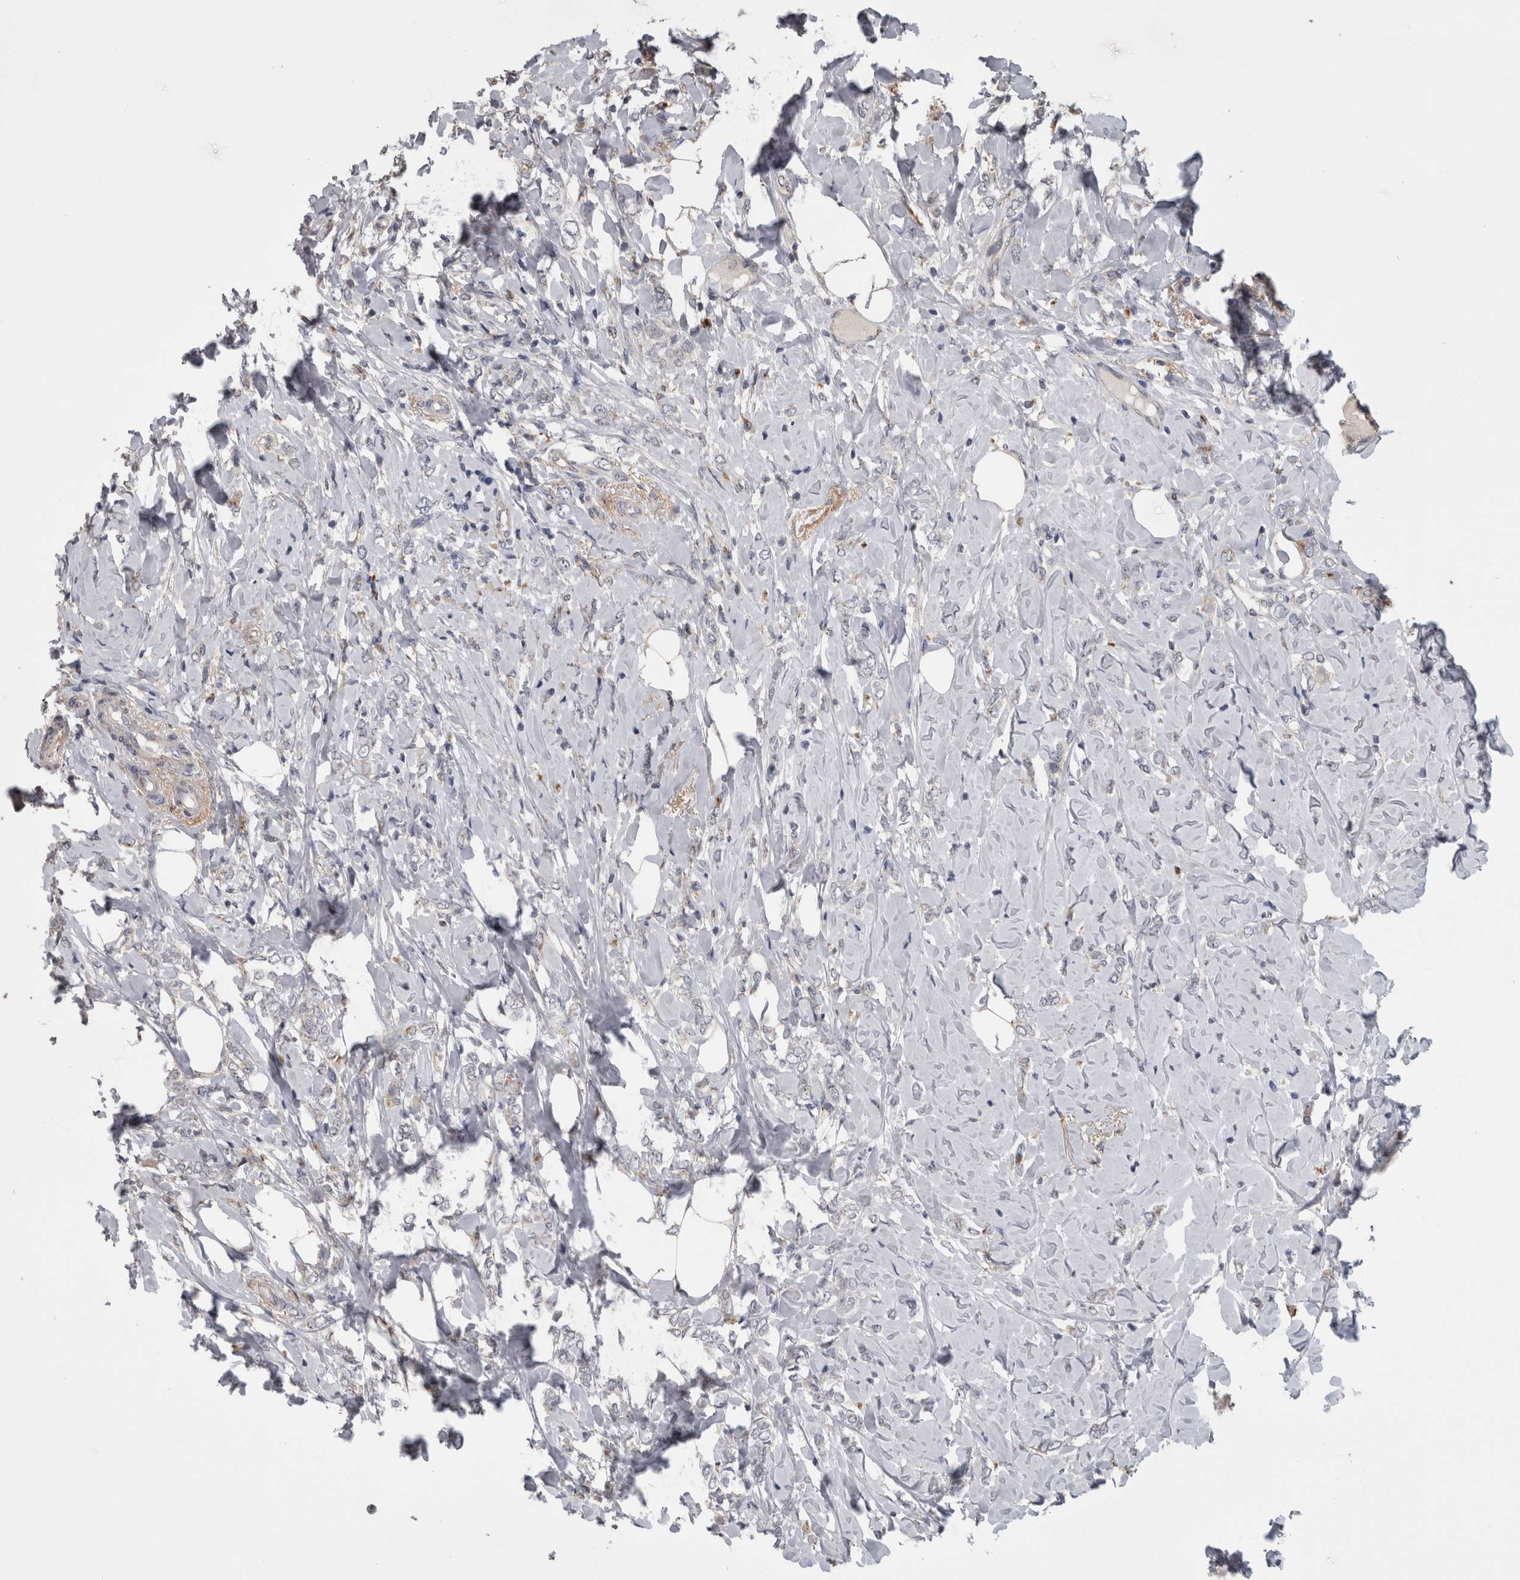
{"staining": {"intensity": "negative", "quantity": "none", "location": "none"}, "tissue": "breast cancer", "cell_type": "Tumor cells", "image_type": "cancer", "snomed": [{"axis": "morphology", "description": "Normal tissue, NOS"}, {"axis": "morphology", "description": "Lobular carcinoma"}, {"axis": "topography", "description": "Breast"}], "caption": "DAB (3,3'-diaminobenzidine) immunohistochemical staining of breast cancer (lobular carcinoma) reveals no significant expression in tumor cells.", "gene": "STC1", "patient": {"sex": "female", "age": 47}}